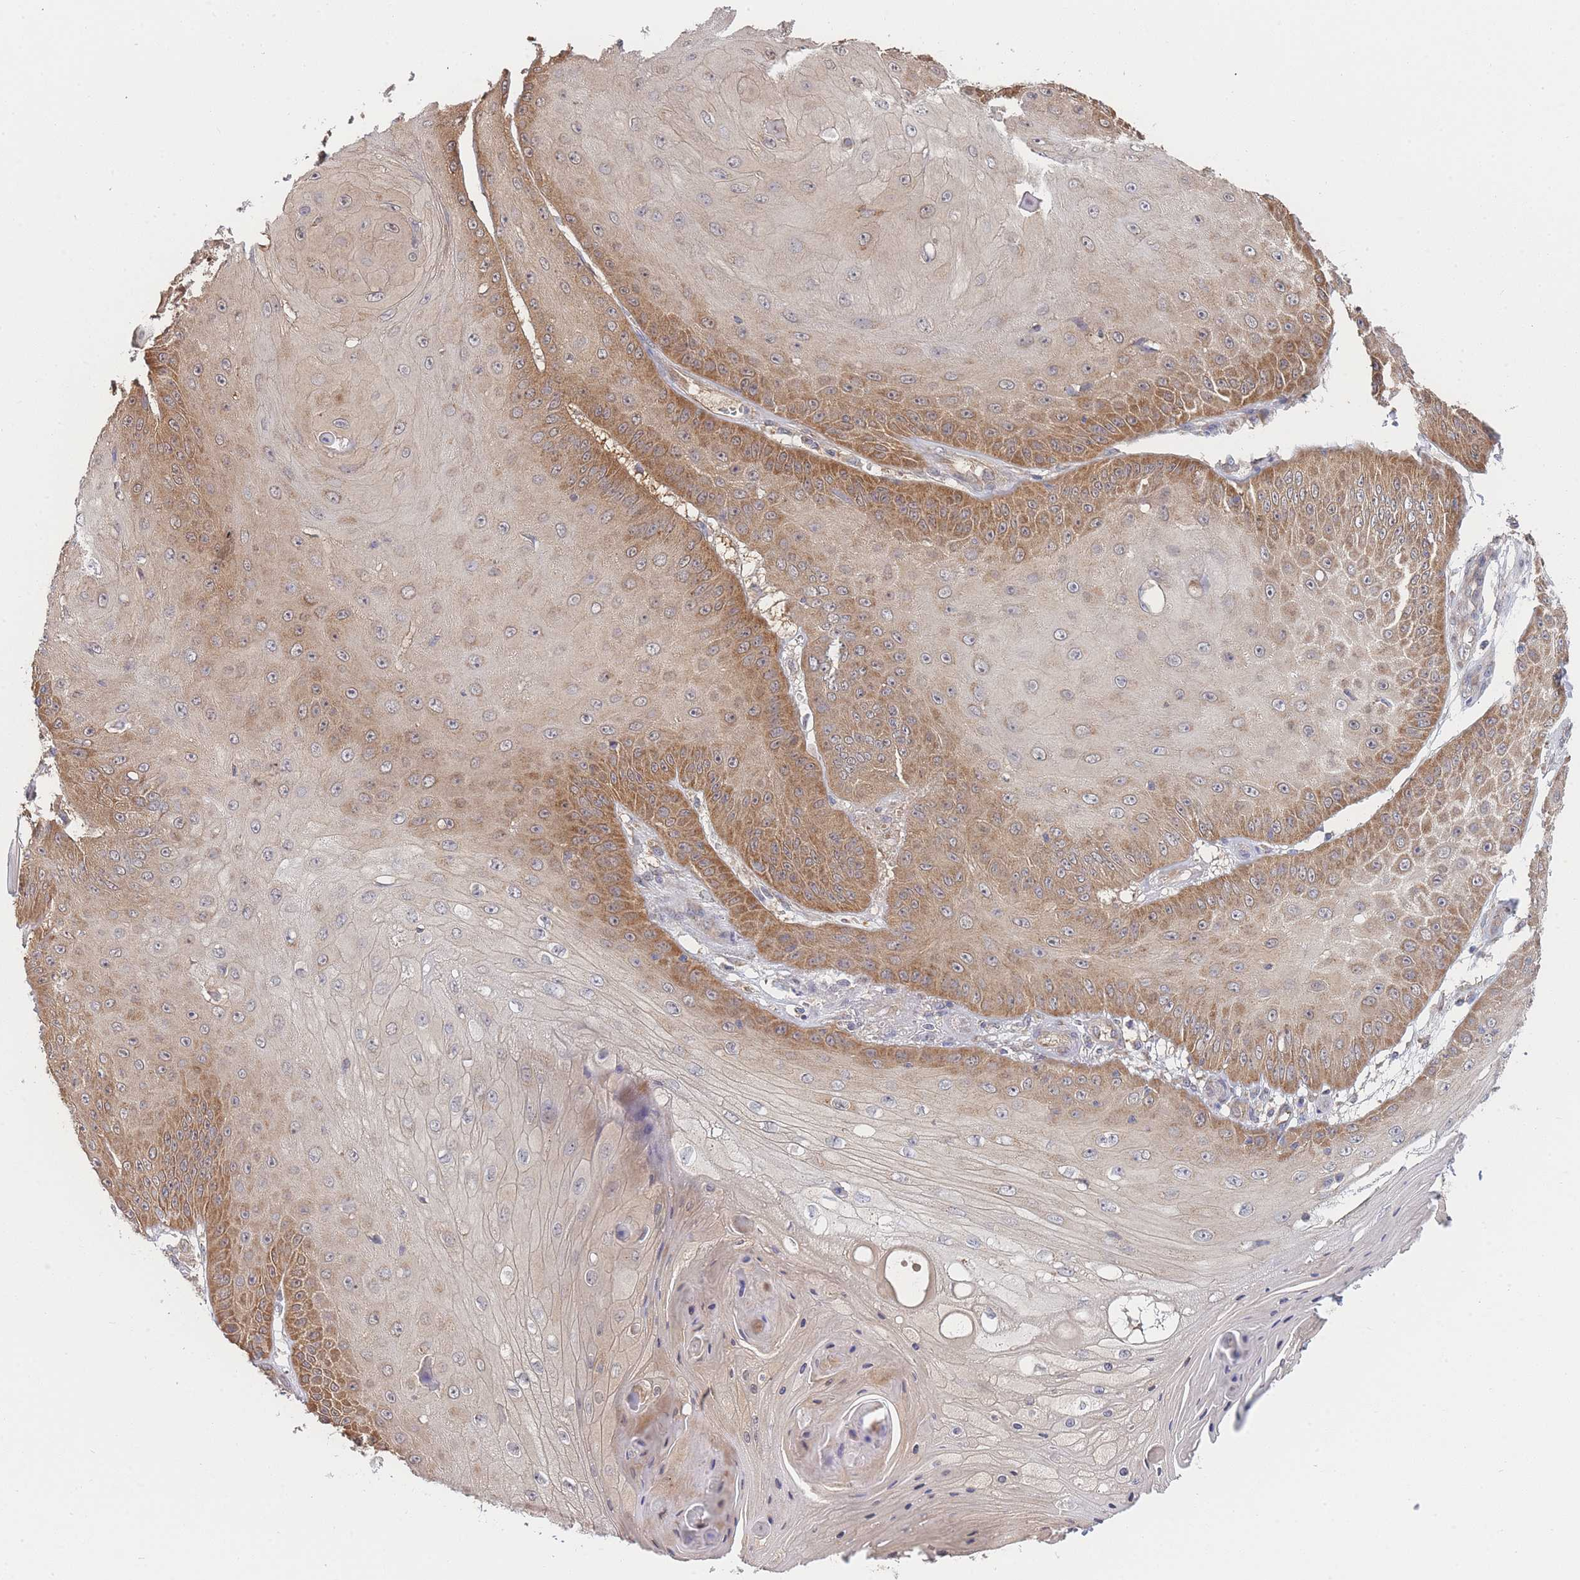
{"staining": {"intensity": "moderate", "quantity": ">75%", "location": "cytoplasmic/membranous"}, "tissue": "skin cancer", "cell_type": "Tumor cells", "image_type": "cancer", "snomed": [{"axis": "morphology", "description": "Squamous cell carcinoma, NOS"}, {"axis": "topography", "description": "Skin"}], "caption": "Protein analysis of skin cancer (squamous cell carcinoma) tissue reveals moderate cytoplasmic/membranous positivity in about >75% of tumor cells.", "gene": "MRPS18B", "patient": {"sex": "male", "age": 70}}